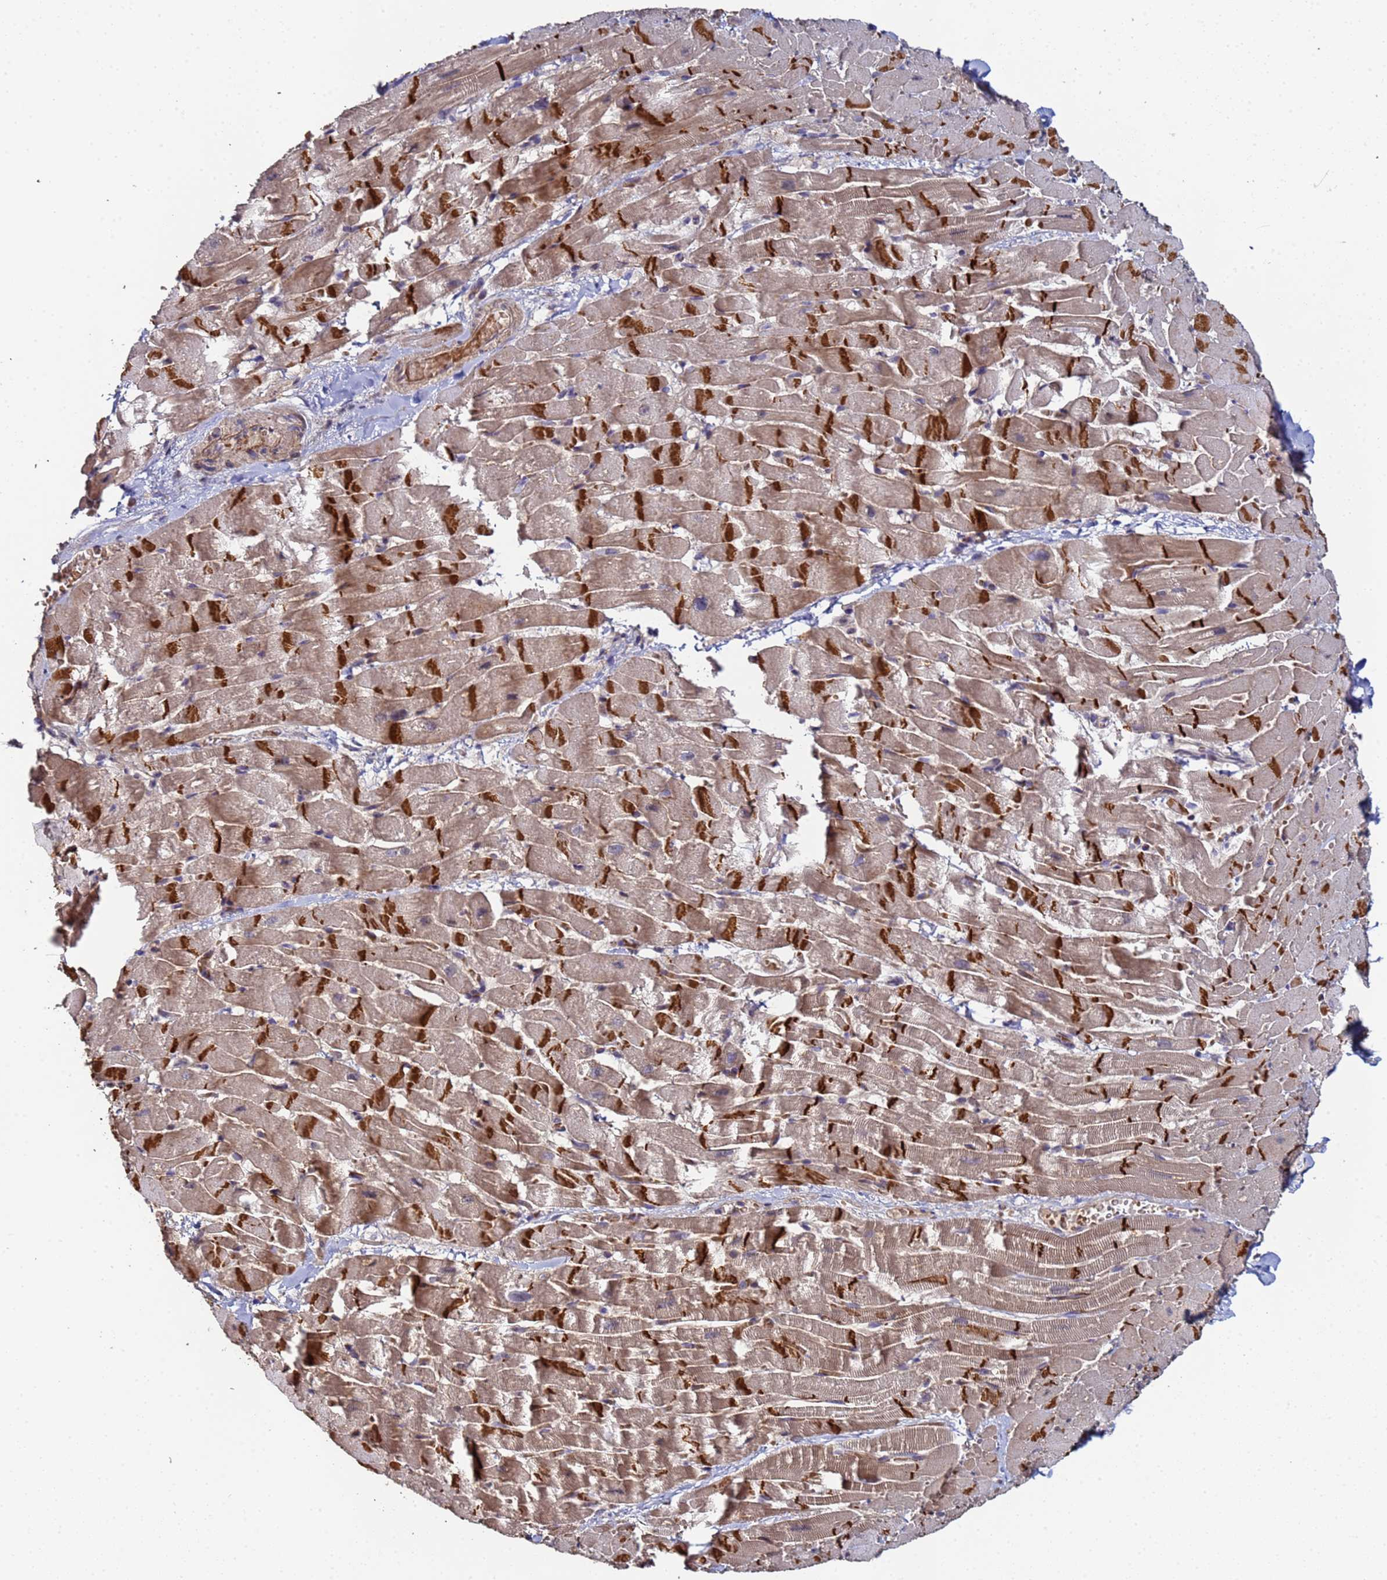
{"staining": {"intensity": "strong", "quantity": "25%-75%", "location": "cytoplasmic/membranous"}, "tissue": "heart muscle", "cell_type": "Cardiomyocytes", "image_type": "normal", "snomed": [{"axis": "morphology", "description": "Normal tissue, NOS"}, {"axis": "topography", "description": "Heart"}], "caption": "Heart muscle stained with DAB (3,3'-diaminobenzidine) immunohistochemistry (IHC) displays high levels of strong cytoplasmic/membranous positivity in approximately 25%-75% of cardiomyocytes. (DAB (3,3'-diaminobenzidine) IHC, brown staining for protein, blue staining for nuclei).", "gene": "OSER1", "patient": {"sex": "male", "age": 37}}